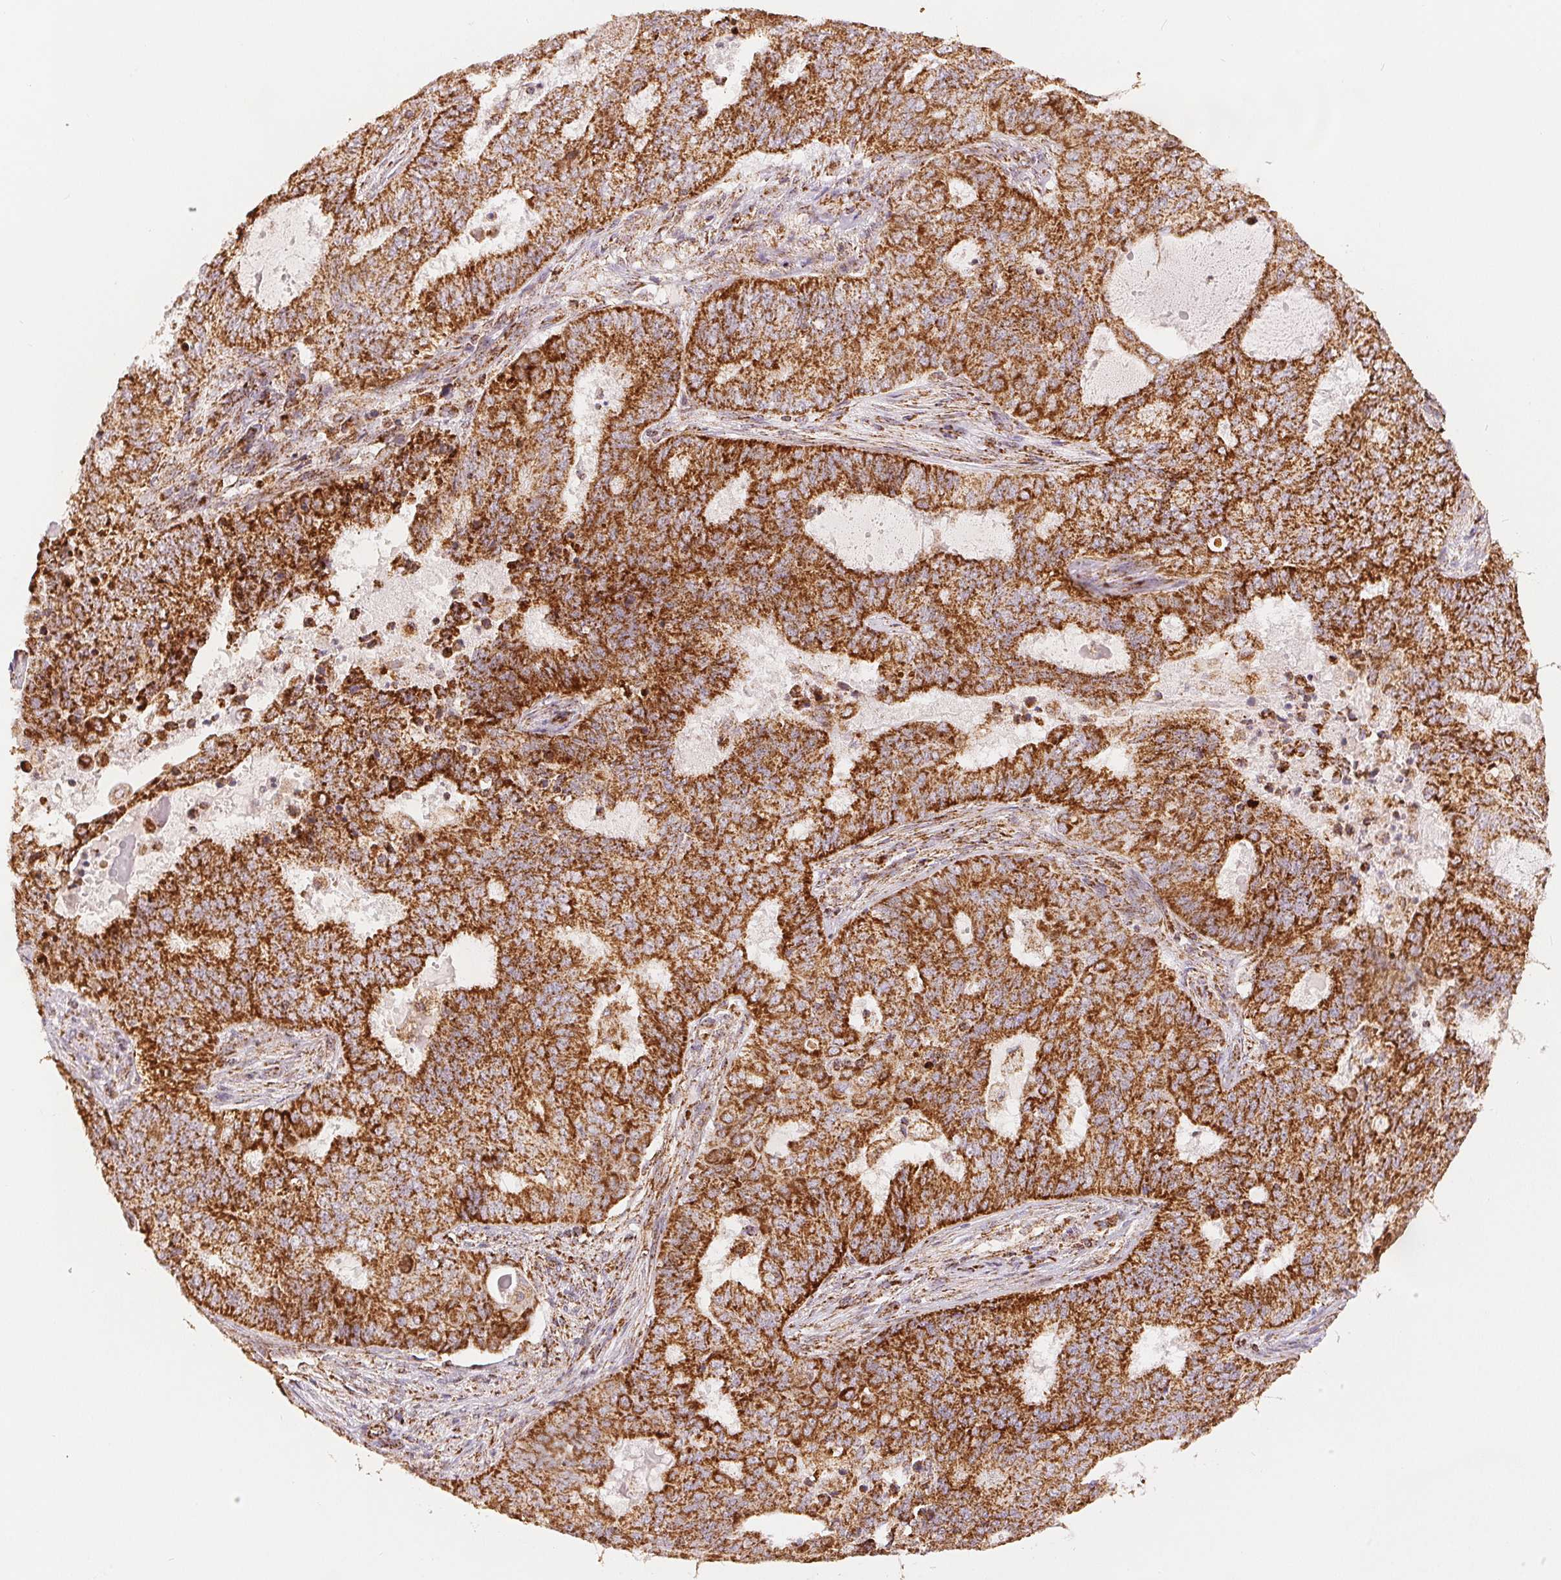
{"staining": {"intensity": "strong", "quantity": ">75%", "location": "cytoplasmic/membranous"}, "tissue": "endometrial cancer", "cell_type": "Tumor cells", "image_type": "cancer", "snomed": [{"axis": "morphology", "description": "Adenocarcinoma, NOS"}, {"axis": "topography", "description": "Endometrium"}], "caption": "This photomicrograph demonstrates immunohistochemistry staining of human adenocarcinoma (endometrial), with high strong cytoplasmic/membranous staining in approximately >75% of tumor cells.", "gene": "SDHB", "patient": {"sex": "female", "age": 62}}